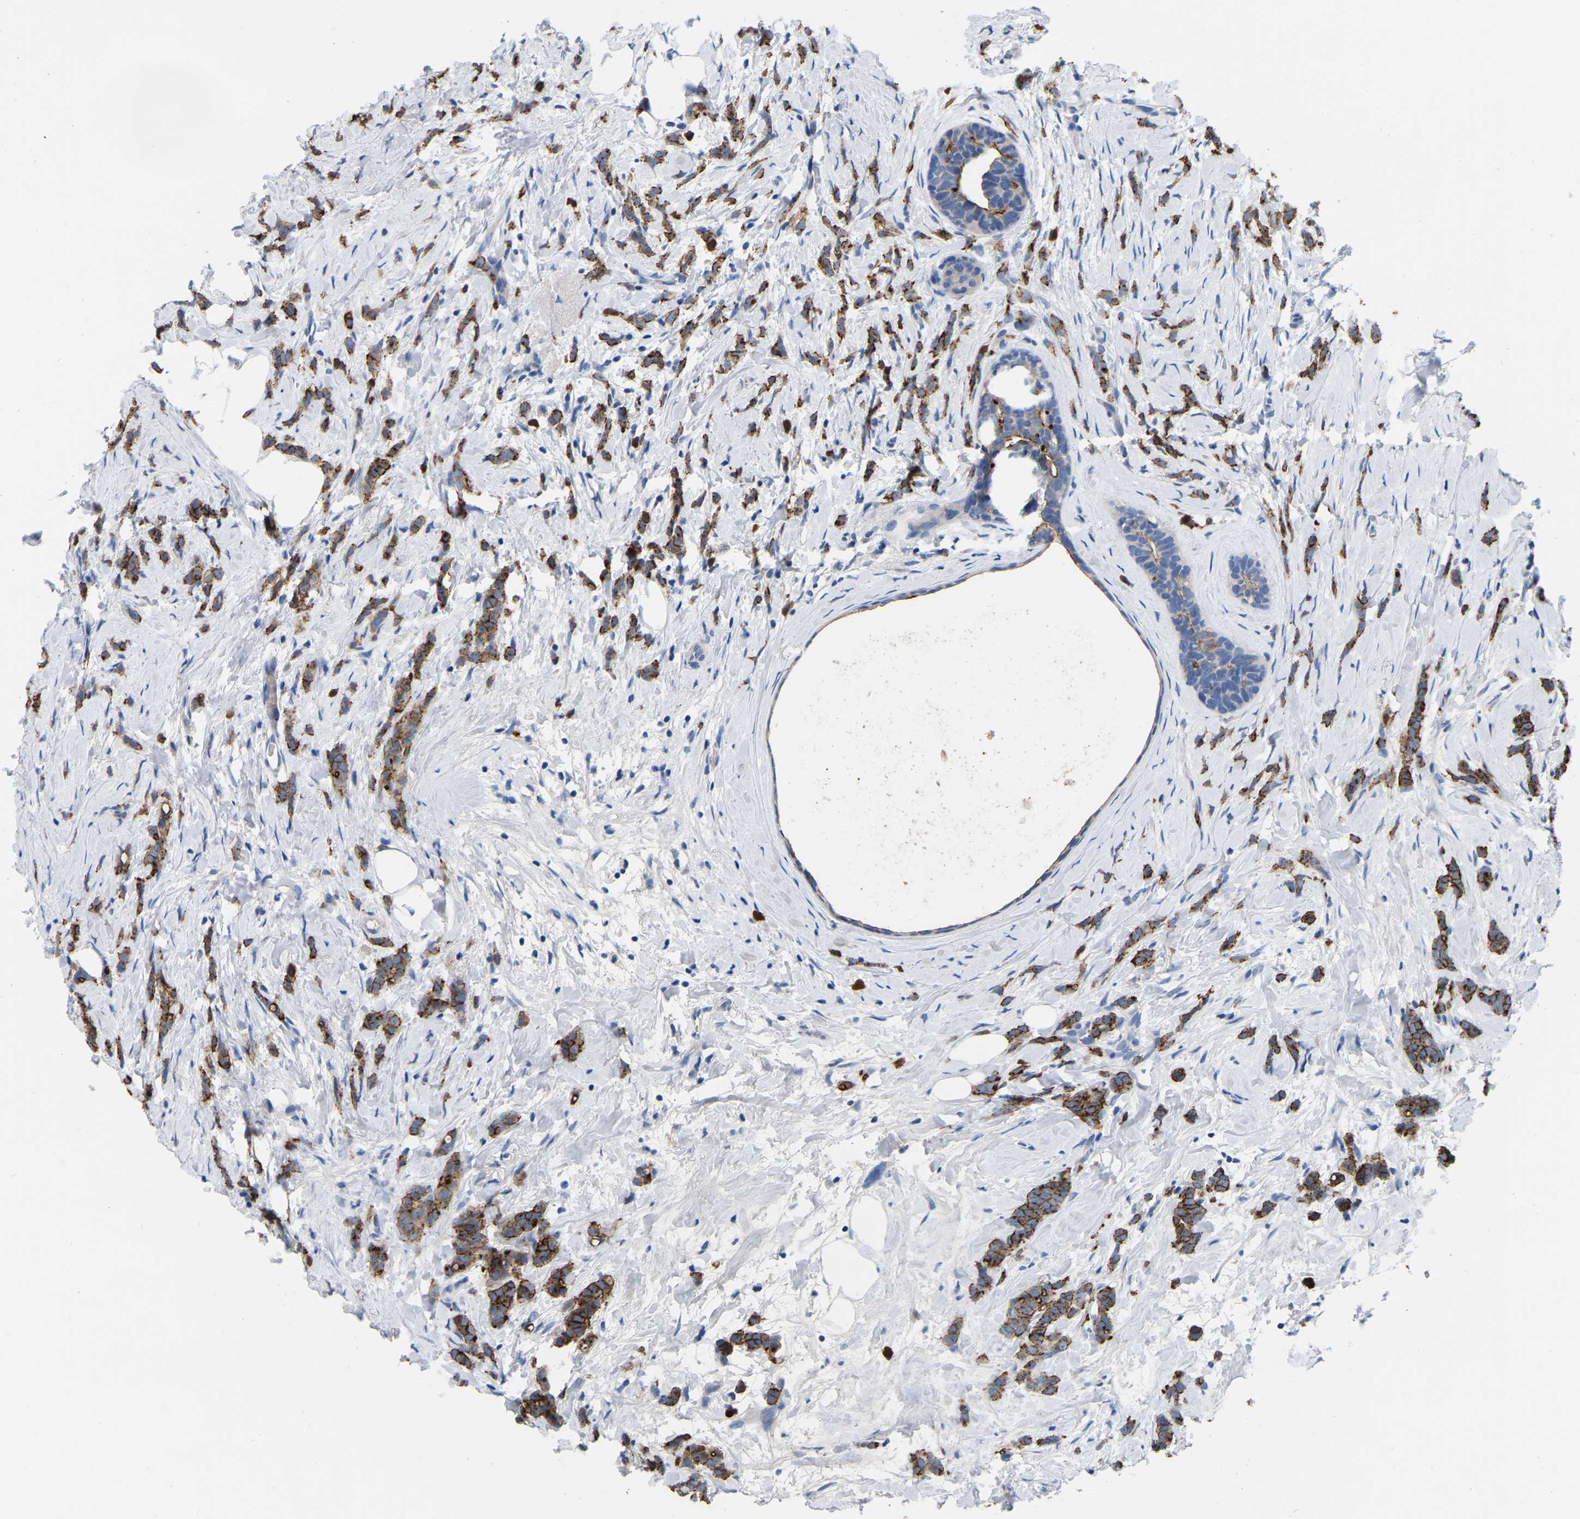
{"staining": {"intensity": "strong", "quantity": ">75%", "location": "cytoplasmic/membranous"}, "tissue": "breast cancer", "cell_type": "Tumor cells", "image_type": "cancer", "snomed": [{"axis": "morphology", "description": "Lobular carcinoma, in situ"}, {"axis": "morphology", "description": "Lobular carcinoma"}, {"axis": "topography", "description": "Breast"}], "caption": "This is an image of IHC staining of breast cancer, which shows strong positivity in the cytoplasmic/membranous of tumor cells.", "gene": "RAB27B", "patient": {"sex": "female", "age": 41}}